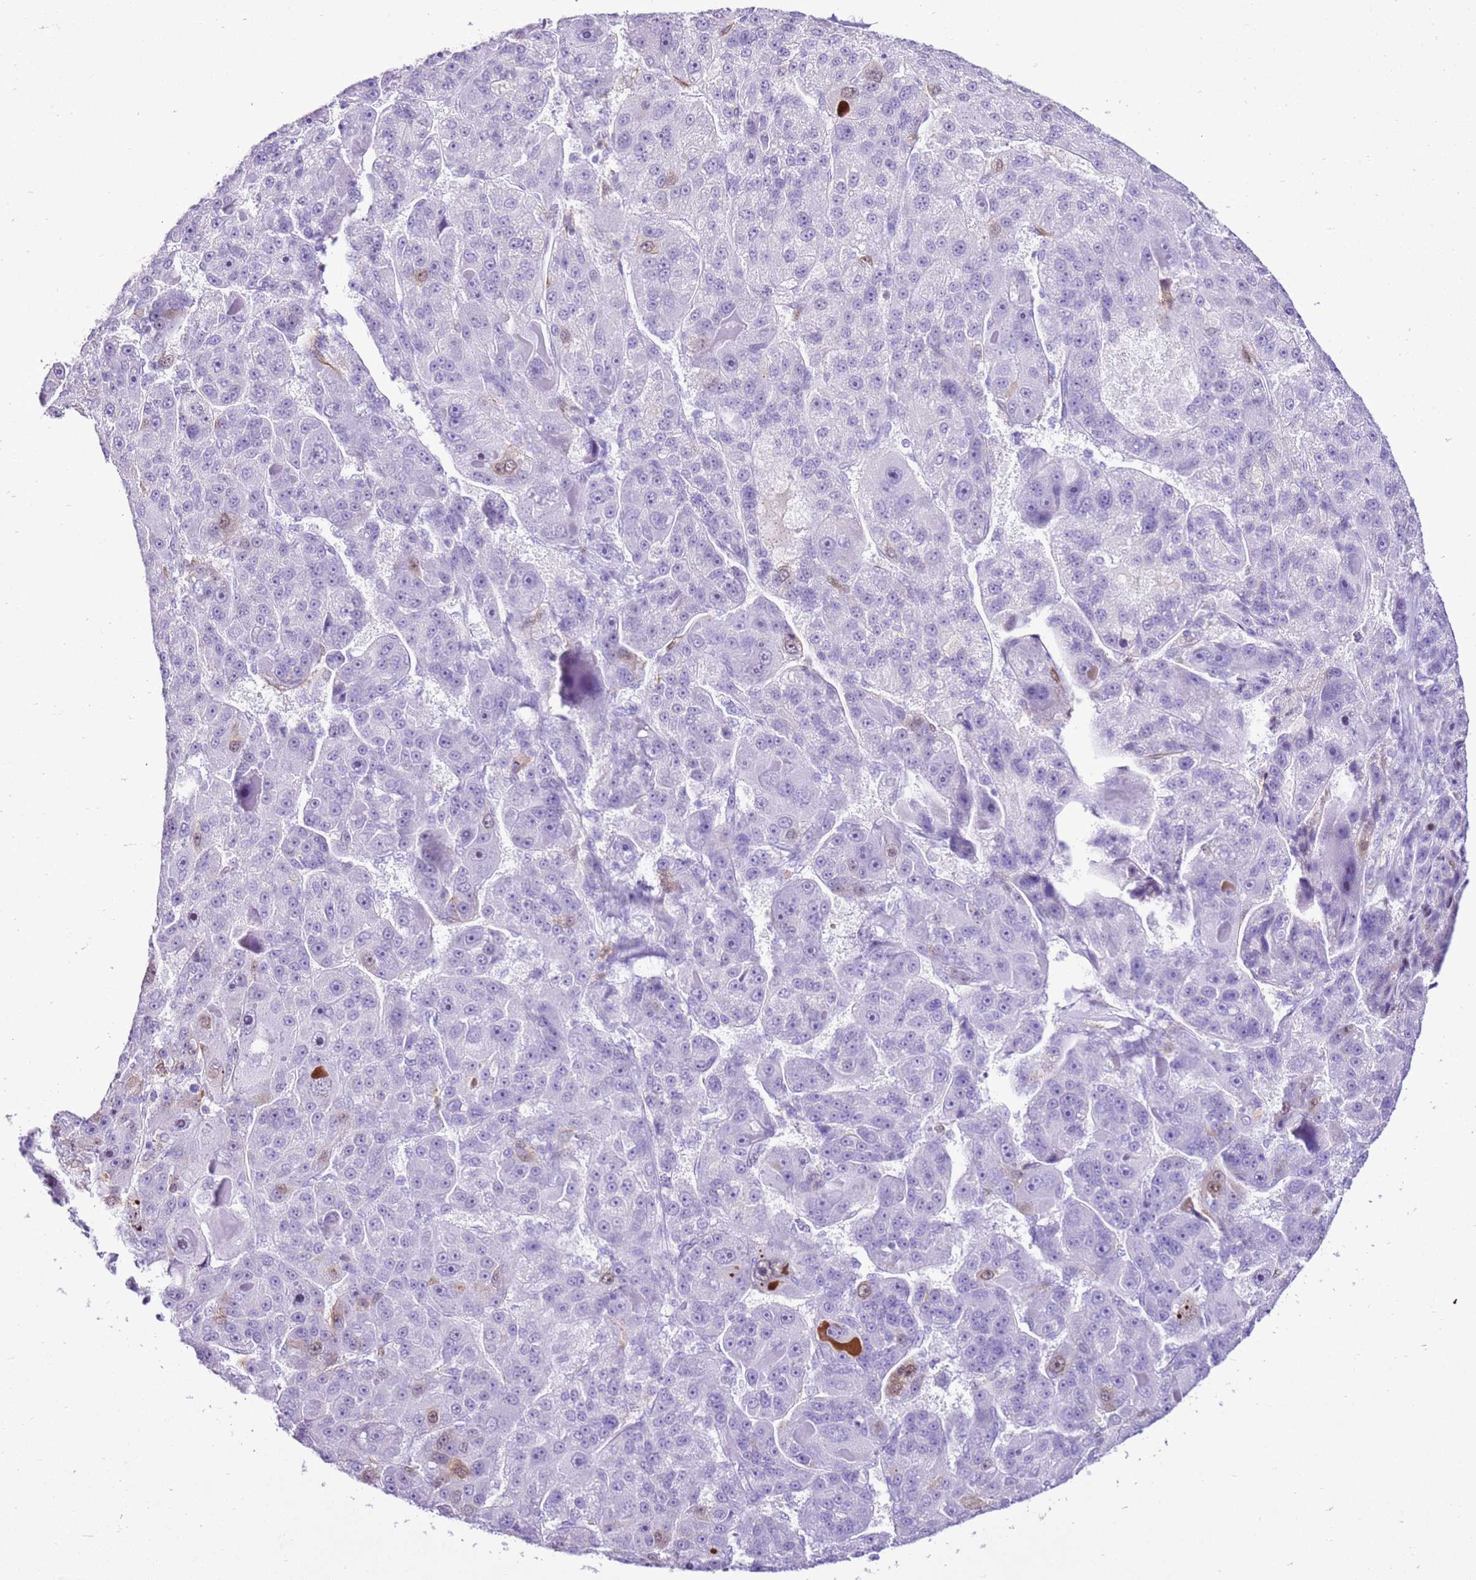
{"staining": {"intensity": "weak", "quantity": "<25%", "location": "cytoplasmic/membranous"}, "tissue": "liver cancer", "cell_type": "Tumor cells", "image_type": "cancer", "snomed": [{"axis": "morphology", "description": "Carcinoma, Hepatocellular, NOS"}, {"axis": "topography", "description": "Liver"}], "caption": "This is an IHC image of human liver cancer. There is no expression in tumor cells.", "gene": "SPC25", "patient": {"sex": "male", "age": 76}}